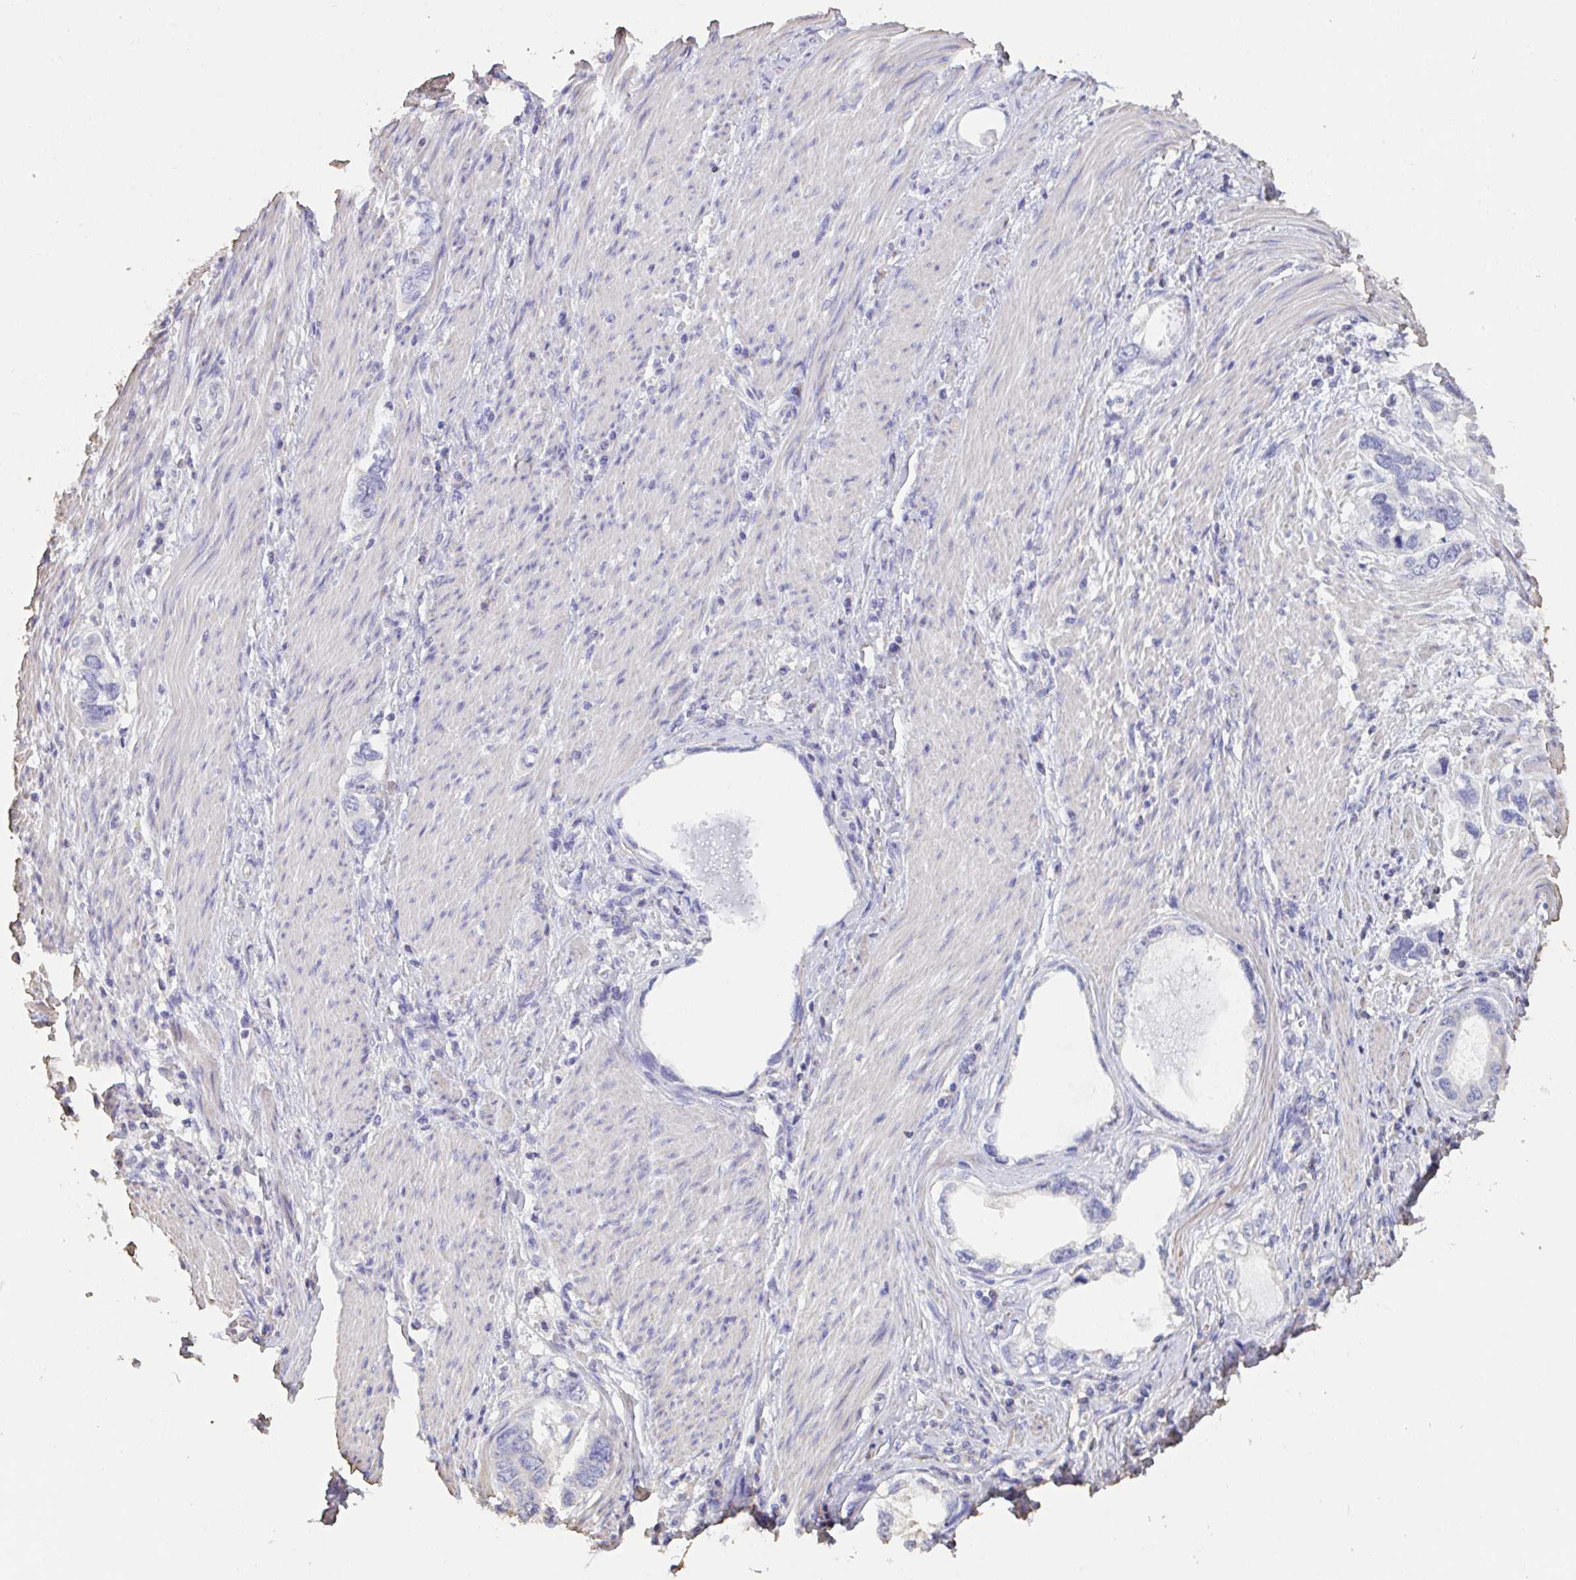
{"staining": {"intensity": "negative", "quantity": "none", "location": "none"}, "tissue": "stomach cancer", "cell_type": "Tumor cells", "image_type": "cancer", "snomed": [{"axis": "morphology", "description": "Adenocarcinoma, NOS"}, {"axis": "topography", "description": "Stomach, lower"}], "caption": "Stomach adenocarcinoma was stained to show a protein in brown. There is no significant positivity in tumor cells.", "gene": "IL23R", "patient": {"sex": "female", "age": 93}}